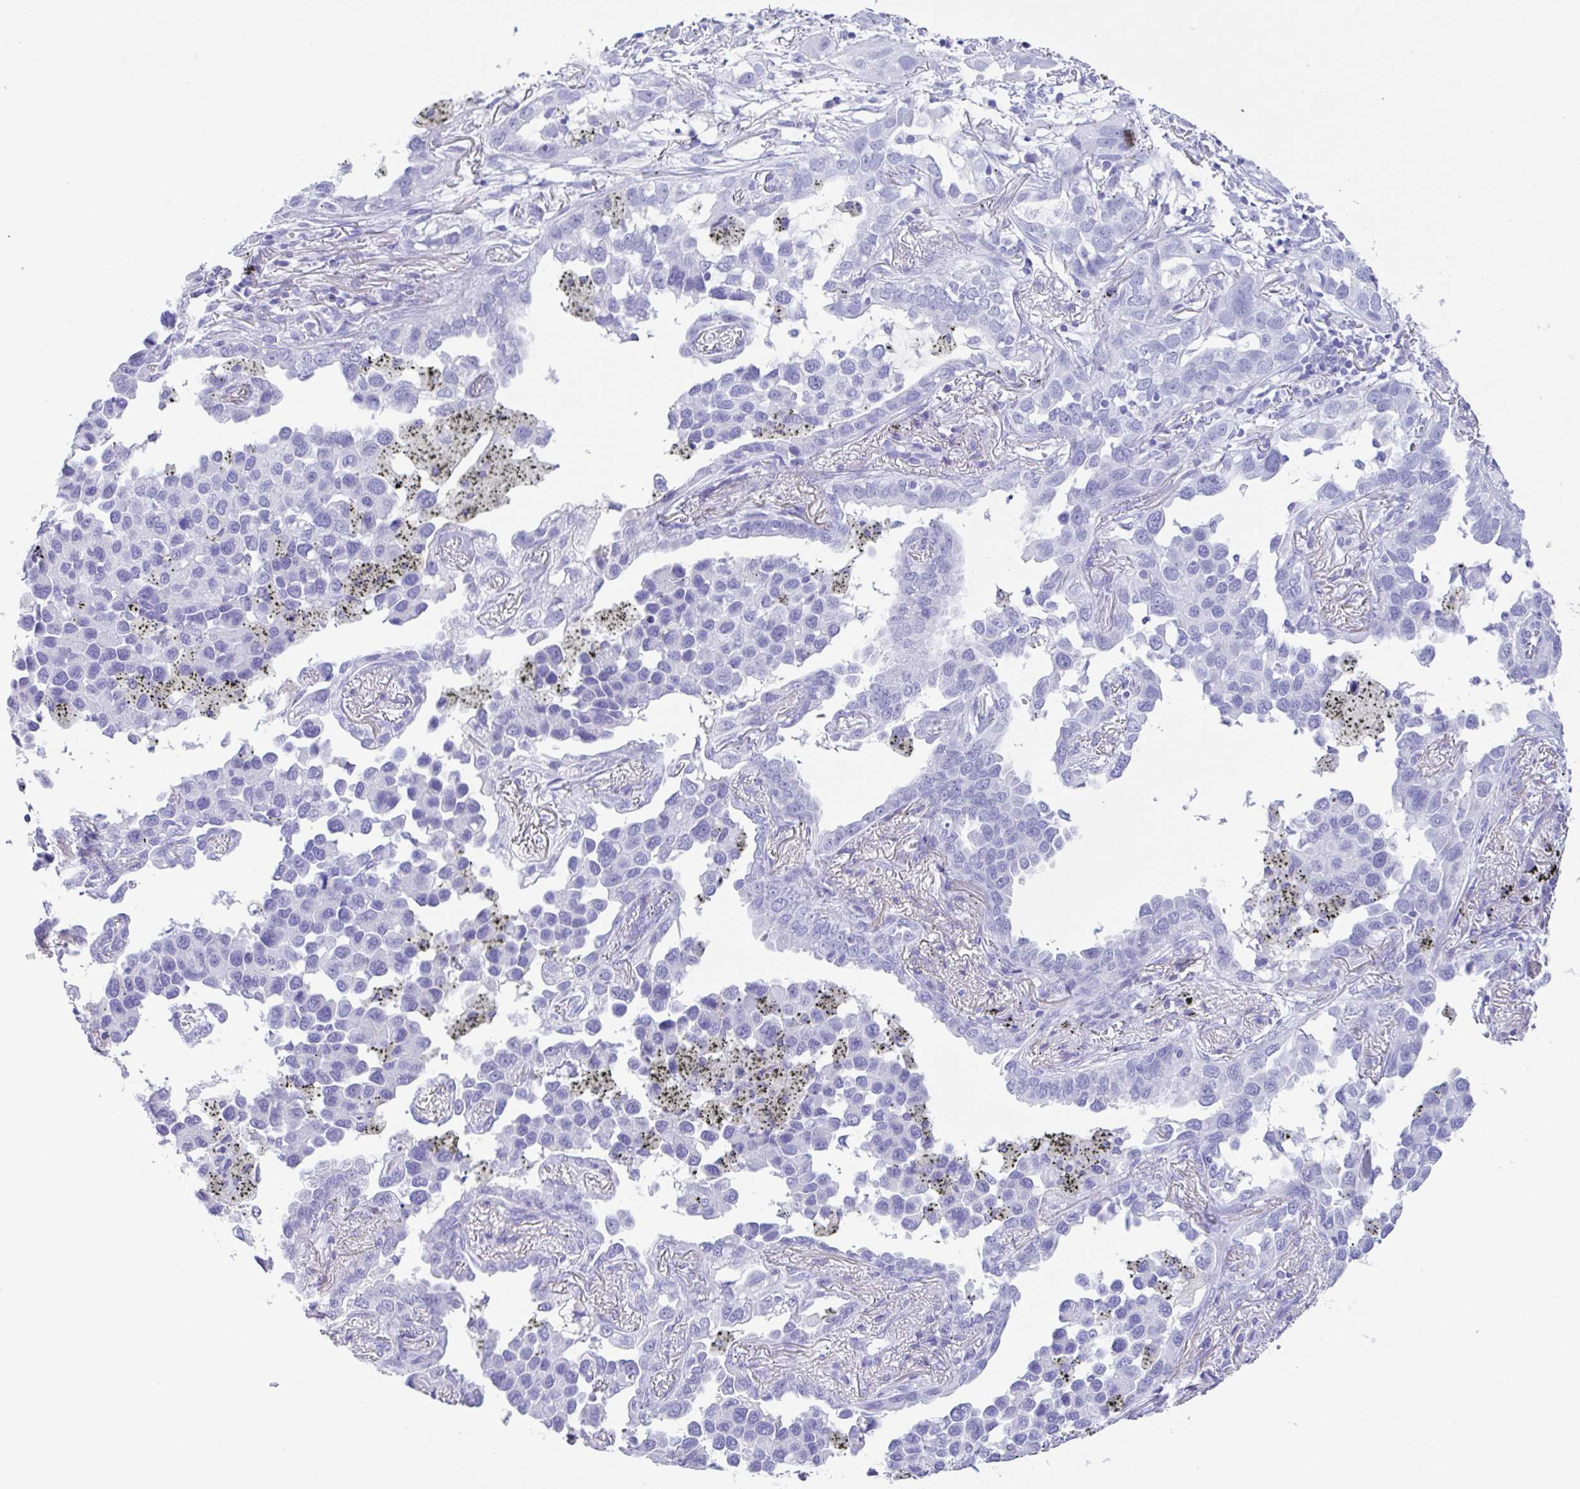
{"staining": {"intensity": "negative", "quantity": "none", "location": "none"}, "tissue": "lung cancer", "cell_type": "Tumor cells", "image_type": "cancer", "snomed": [{"axis": "morphology", "description": "Adenocarcinoma, NOS"}, {"axis": "topography", "description": "Lung"}], "caption": "Tumor cells are negative for brown protein staining in lung cancer (adenocarcinoma).", "gene": "CPA1", "patient": {"sex": "male", "age": 67}}